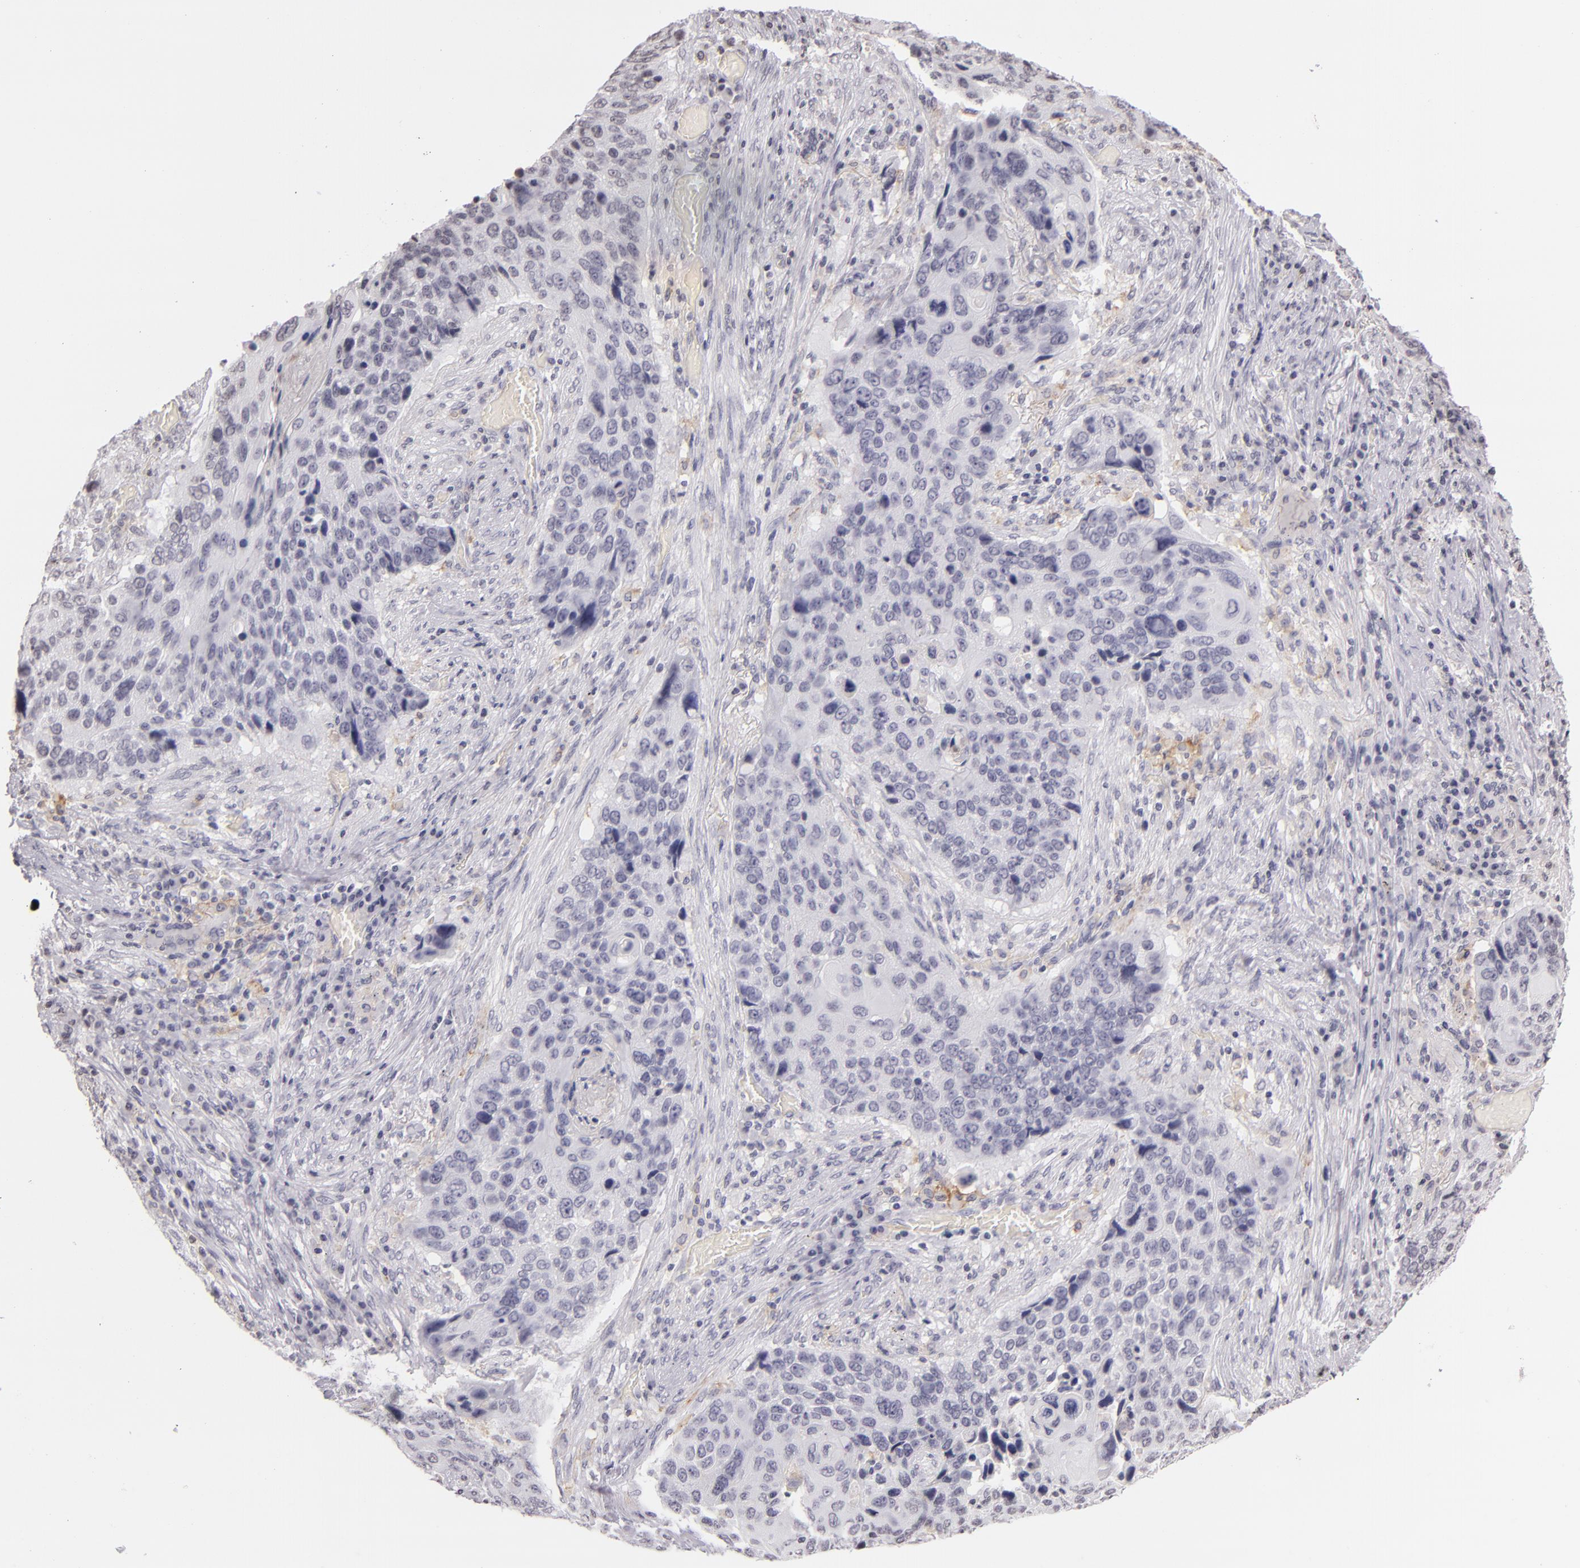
{"staining": {"intensity": "negative", "quantity": "none", "location": "none"}, "tissue": "lung cancer", "cell_type": "Tumor cells", "image_type": "cancer", "snomed": [{"axis": "morphology", "description": "Squamous cell carcinoma, NOS"}, {"axis": "topography", "description": "Lung"}], "caption": "Lung squamous cell carcinoma stained for a protein using immunohistochemistry reveals no positivity tumor cells.", "gene": "CD40", "patient": {"sex": "male", "age": 68}}